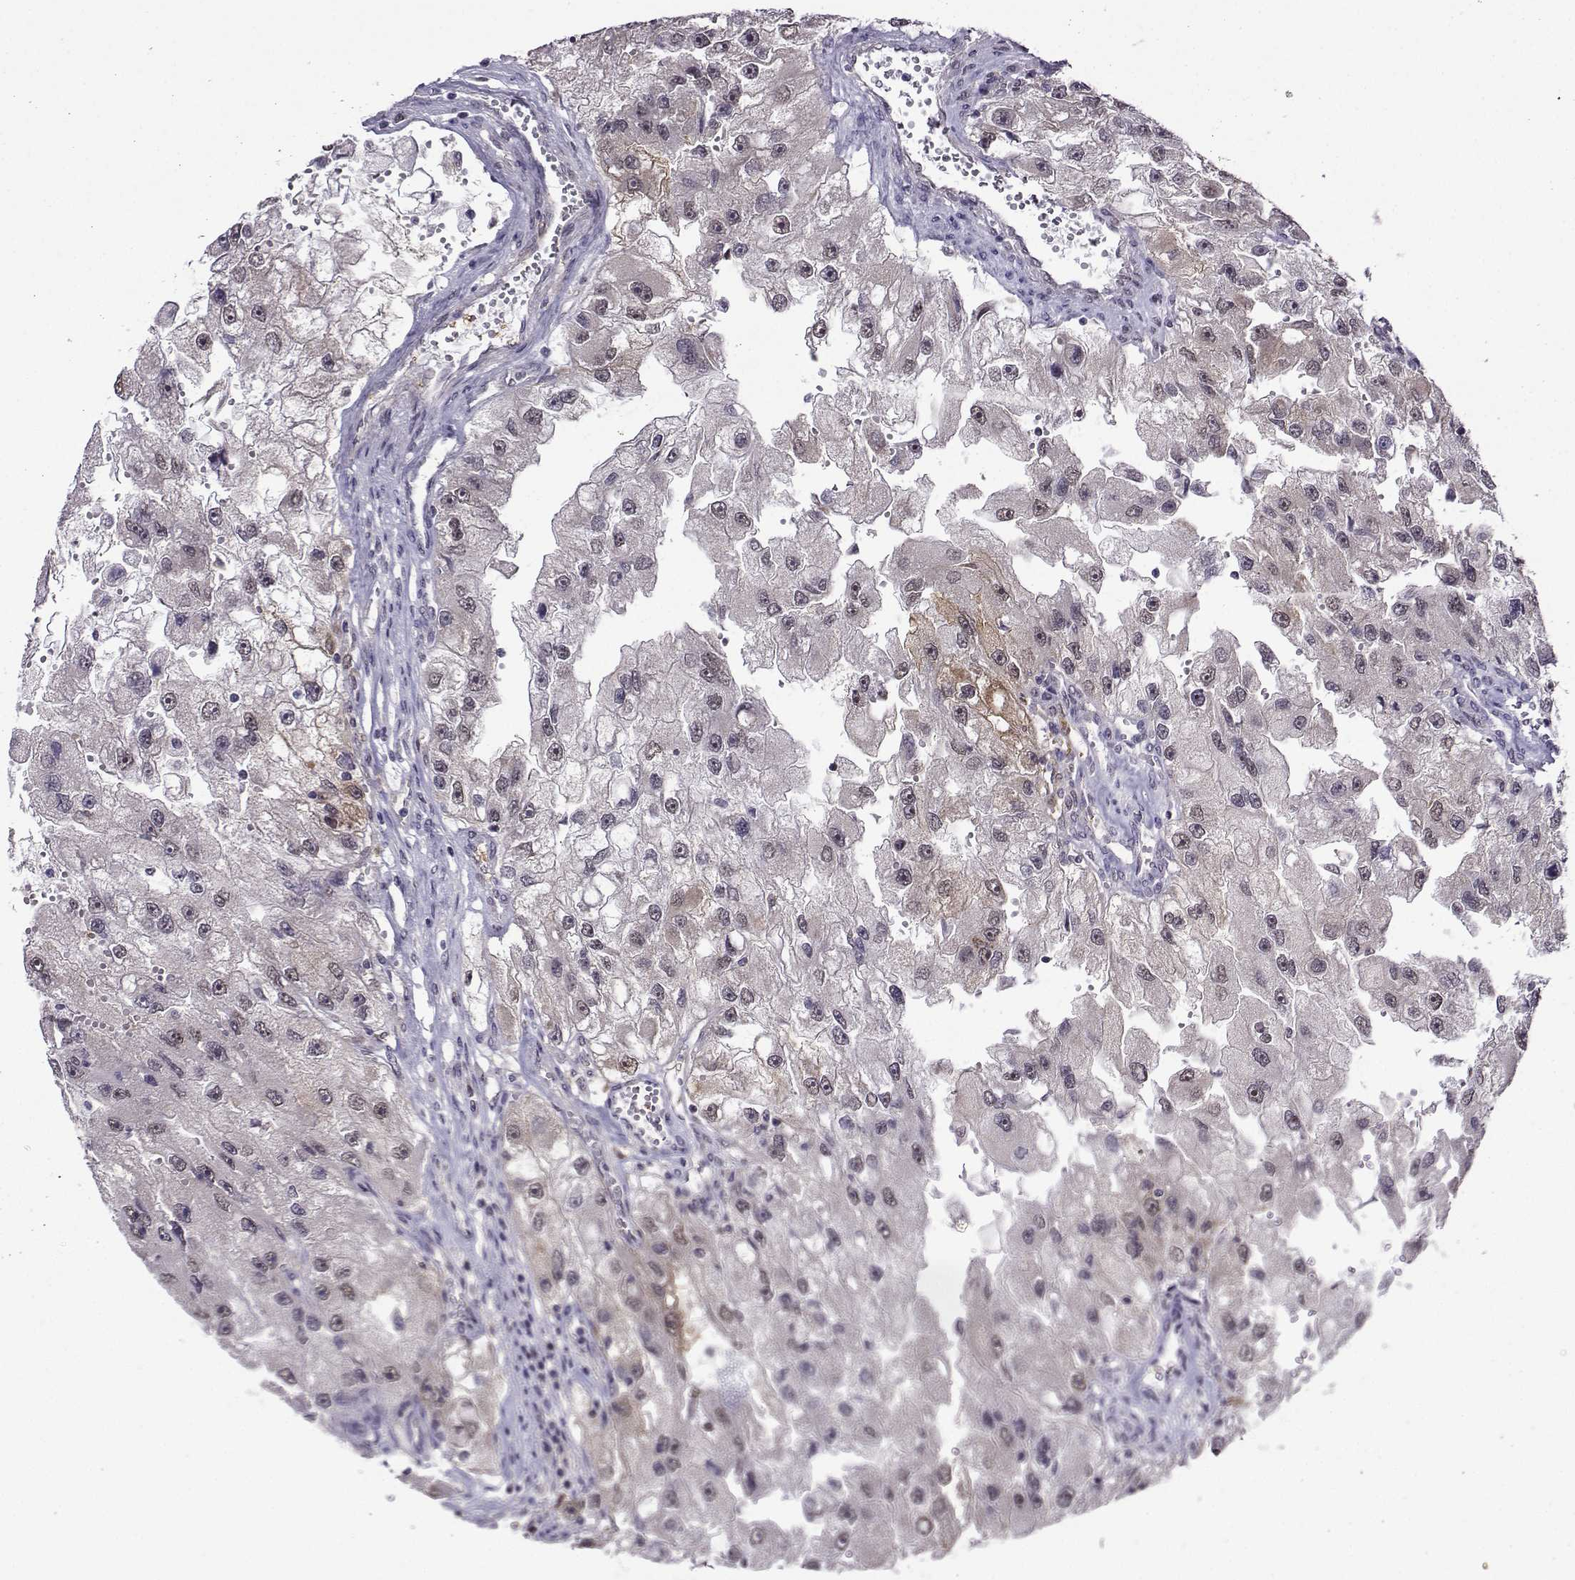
{"staining": {"intensity": "moderate", "quantity": "<25%", "location": "cytoplasmic/membranous"}, "tissue": "renal cancer", "cell_type": "Tumor cells", "image_type": "cancer", "snomed": [{"axis": "morphology", "description": "Adenocarcinoma, NOS"}, {"axis": "topography", "description": "Kidney"}], "caption": "A high-resolution micrograph shows immunohistochemistry staining of renal cancer (adenocarcinoma), which exhibits moderate cytoplasmic/membranous expression in about <25% of tumor cells.", "gene": "DDX20", "patient": {"sex": "male", "age": 63}}